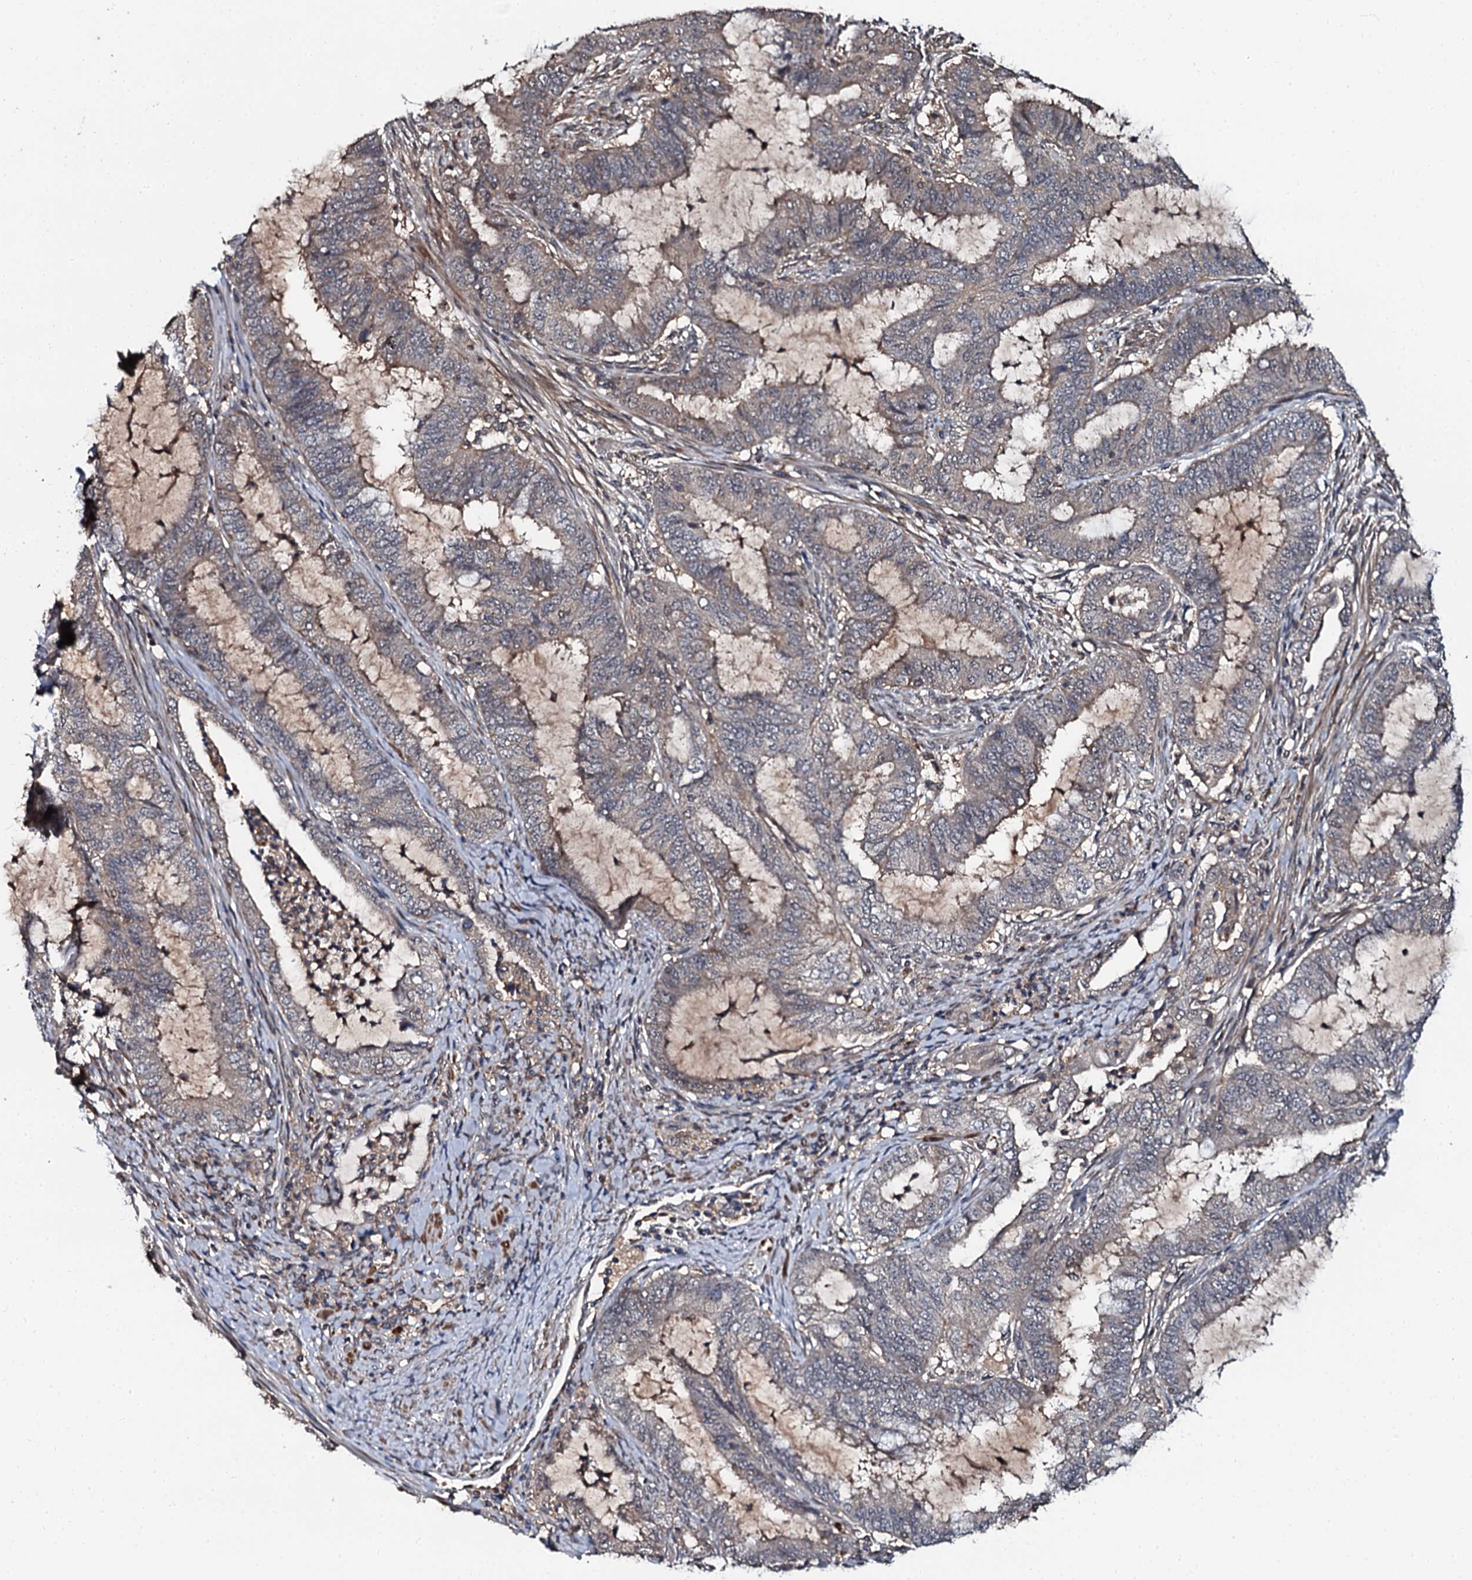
{"staining": {"intensity": "moderate", "quantity": "<25%", "location": "cytoplasmic/membranous"}, "tissue": "endometrial cancer", "cell_type": "Tumor cells", "image_type": "cancer", "snomed": [{"axis": "morphology", "description": "Adenocarcinoma, NOS"}, {"axis": "topography", "description": "Endometrium"}], "caption": "Human adenocarcinoma (endometrial) stained with a brown dye displays moderate cytoplasmic/membranous positive expression in approximately <25% of tumor cells.", "gene": "N4BP1", "patient": {"sex": "female", "age": 51}}